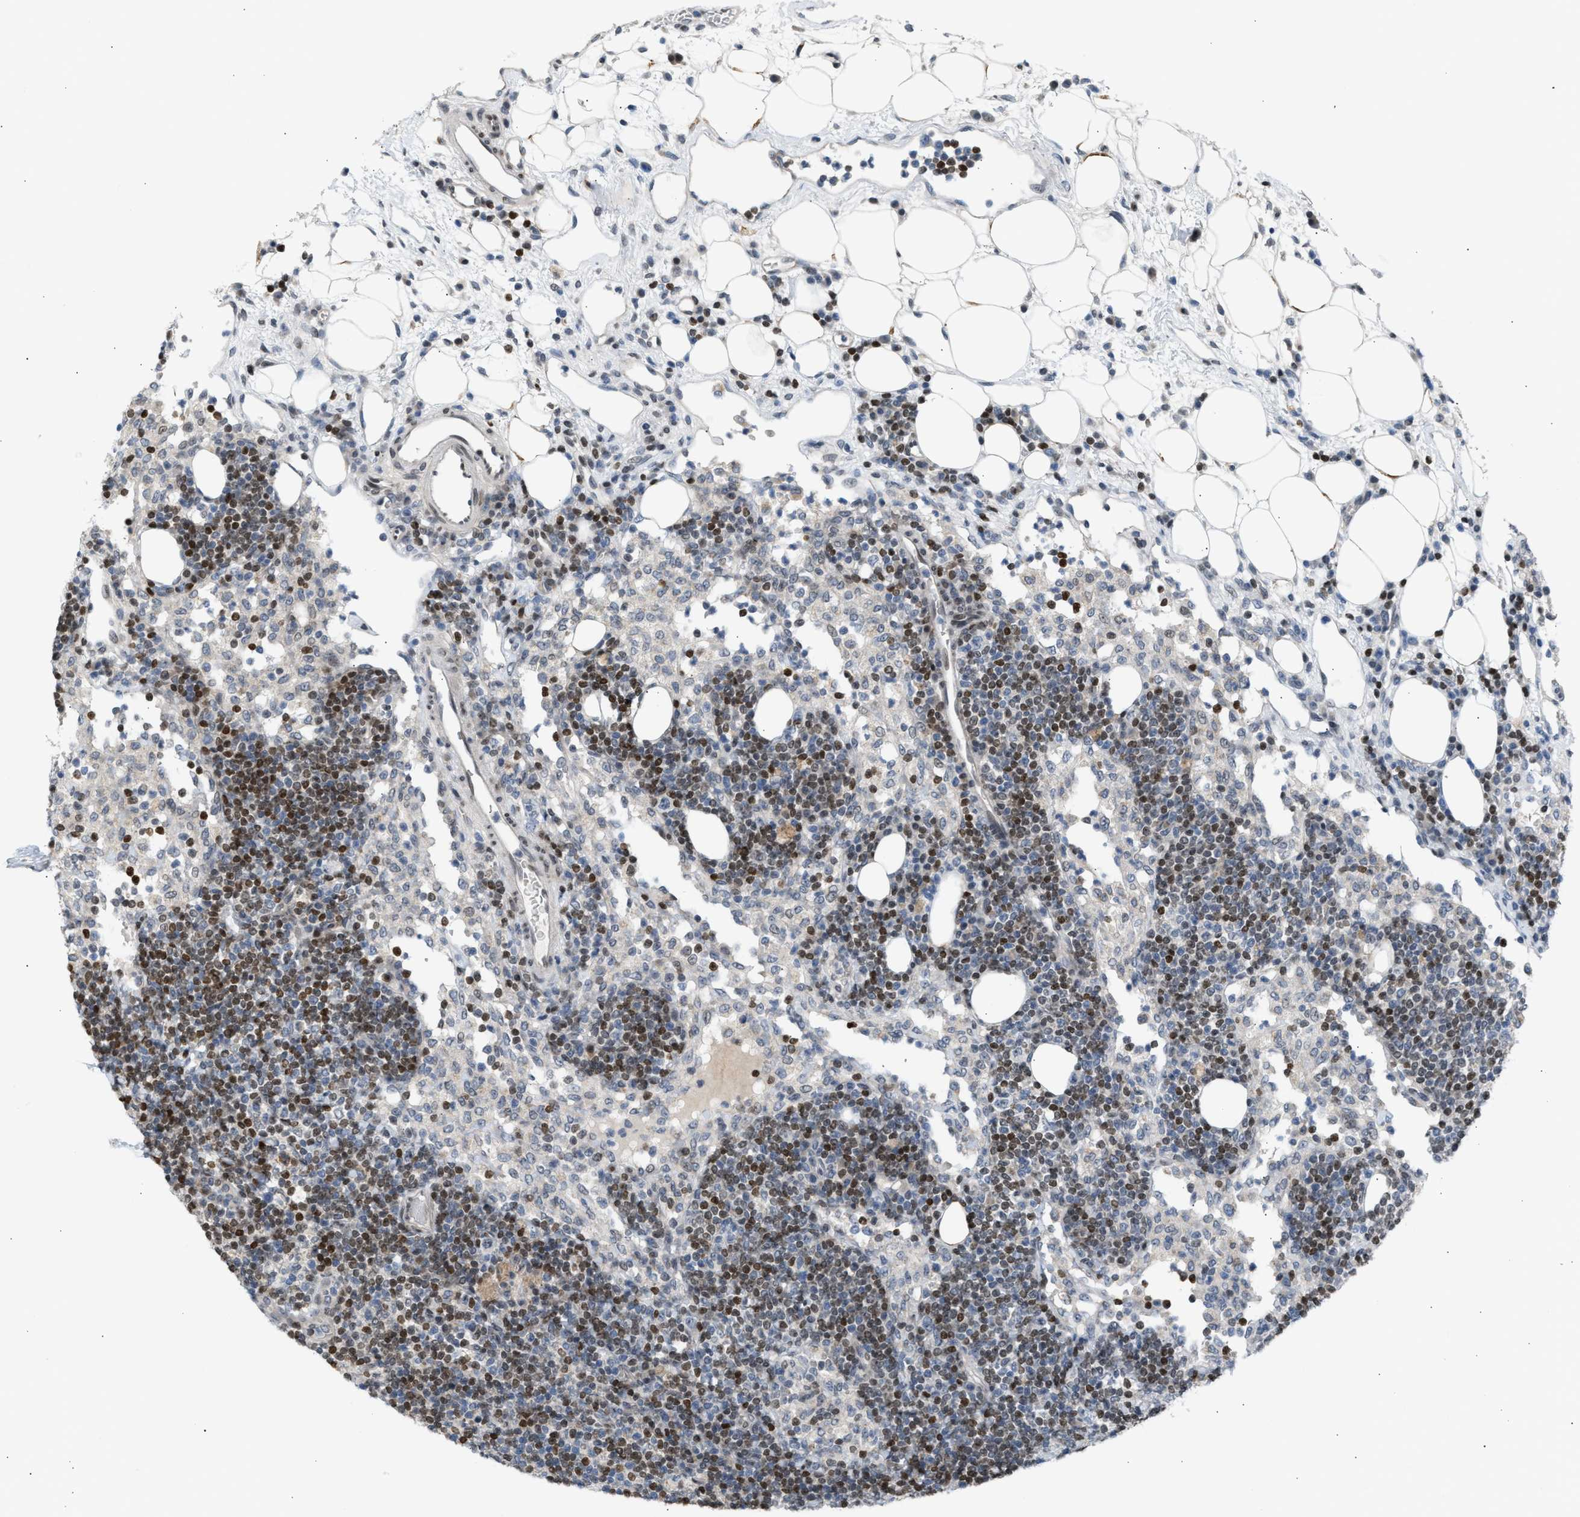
{"staining": {"intensity": "negative", "quantity": "none", "location": "none"}, "tissue": "lymph node", "cell_type": "Germinal center cells", "image_type": "normal", "snomed": [{"axis": "morphology", "description": "Normal tissue, NOS"}, {"axis": "morphology", "description": "Carcinoid, malignant, NOS"}, {"axis": "topography", "description": "Lymph node"}], "caption": "The photomicrograph shows no staining of germinal center cells in benign lymph node. (DAB immunohistochemistry, high magnification).", "gene": "NPS", "patient": {"sex": "male", "age": 47}}